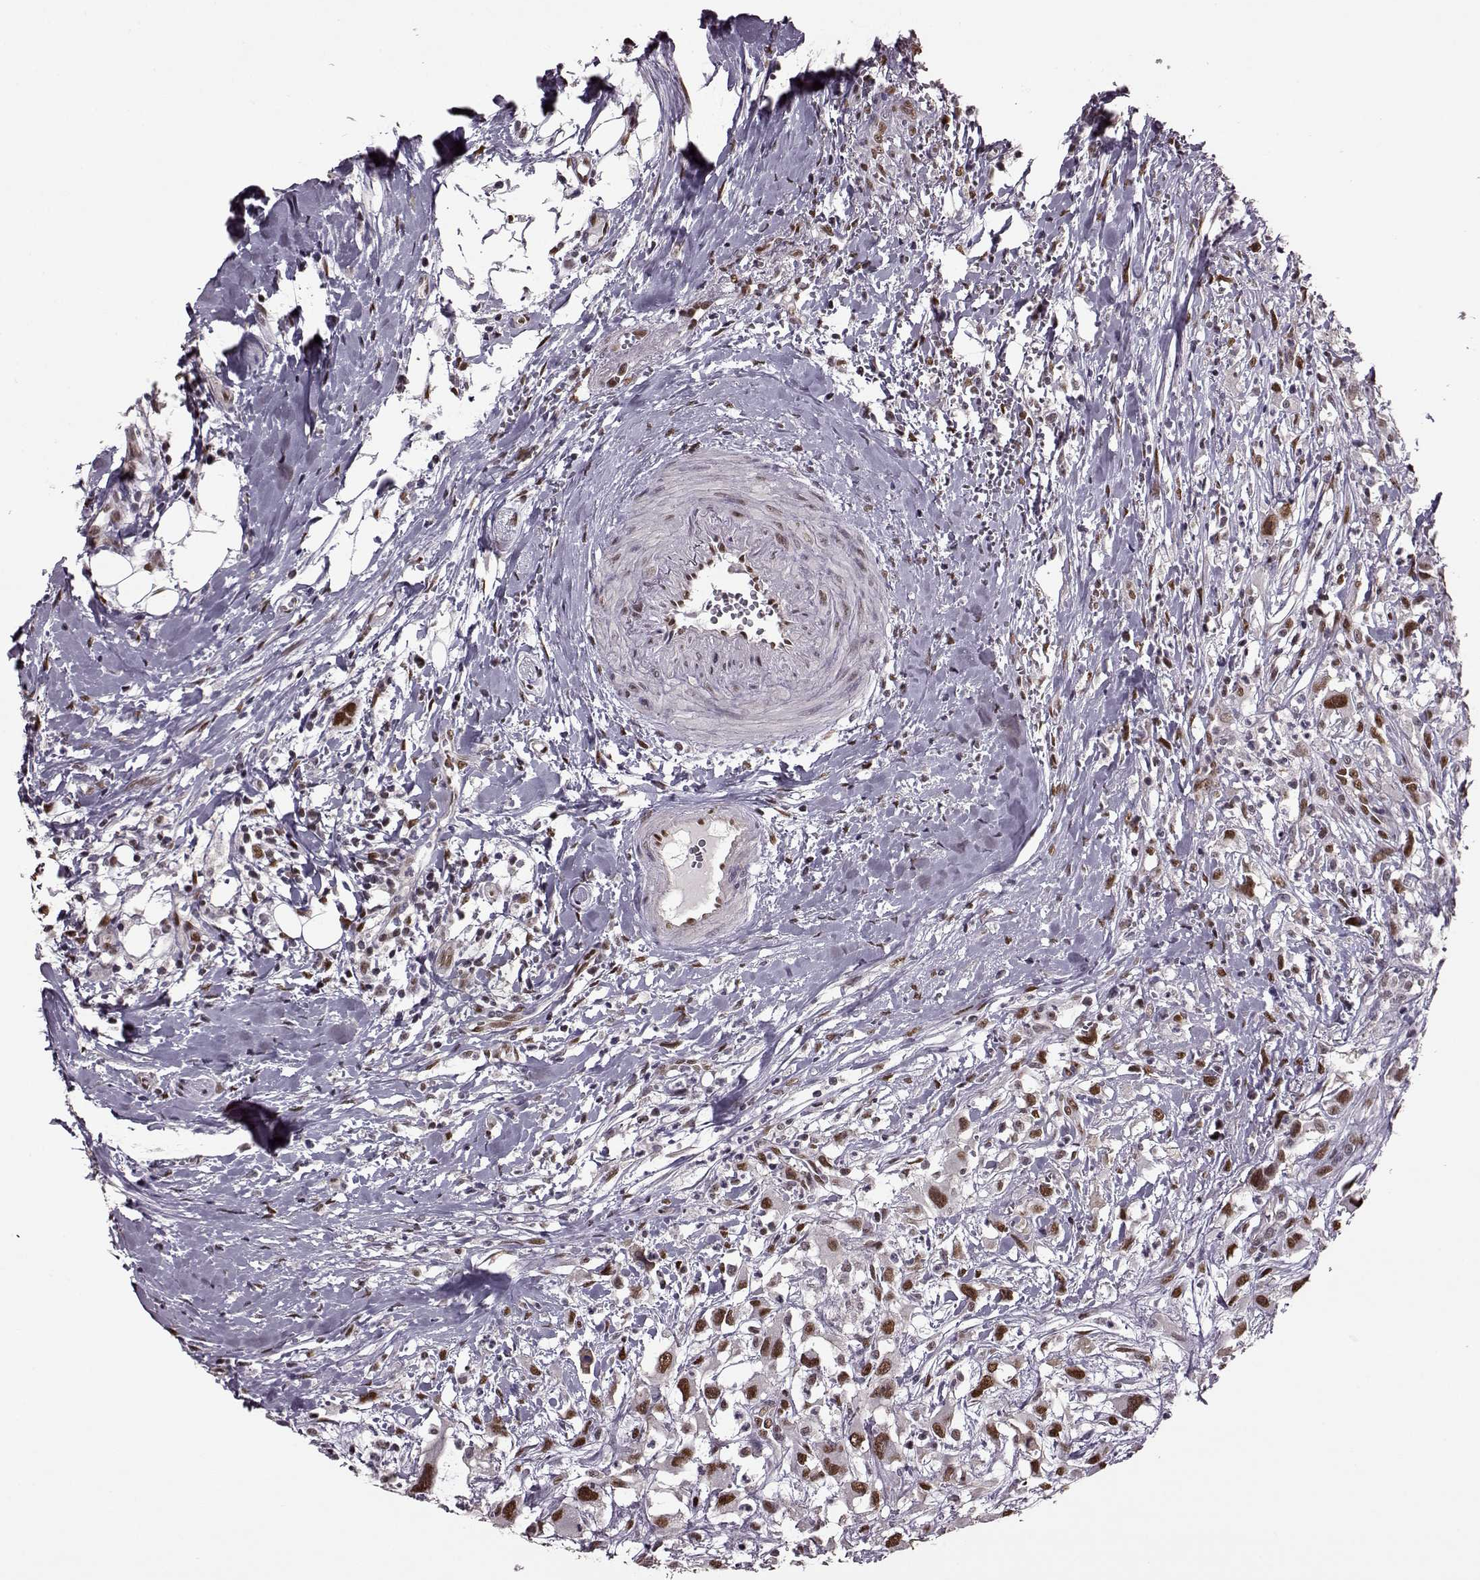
{"staining": {"intensity": "moderate", "quantity": ">75%", "location": "nuclear"}, "tissue": "head and neck cancer", "cell_type": "Tumor cells", "image_type": "cancer", "snomed": [{"axis": "morphology", "description": "Squamous cell carcinoma, NOS"}, {"axis": "morphology", "description": "Squamous cell carcinoma, metastatic, NOS"}, {"axis": "topography", "description": "Oral tissue"}, {"axis": "topography", "description": "Head-Neck"}], "caption": "Immunohistochemical staining of head and neck metastatic squamous cell carcinoma displays medium levels of moderate nuclear protein positivity in about >75% of tumor cells.", "gene": "FTO", "patient": {"sex": "female", "age": 85}}